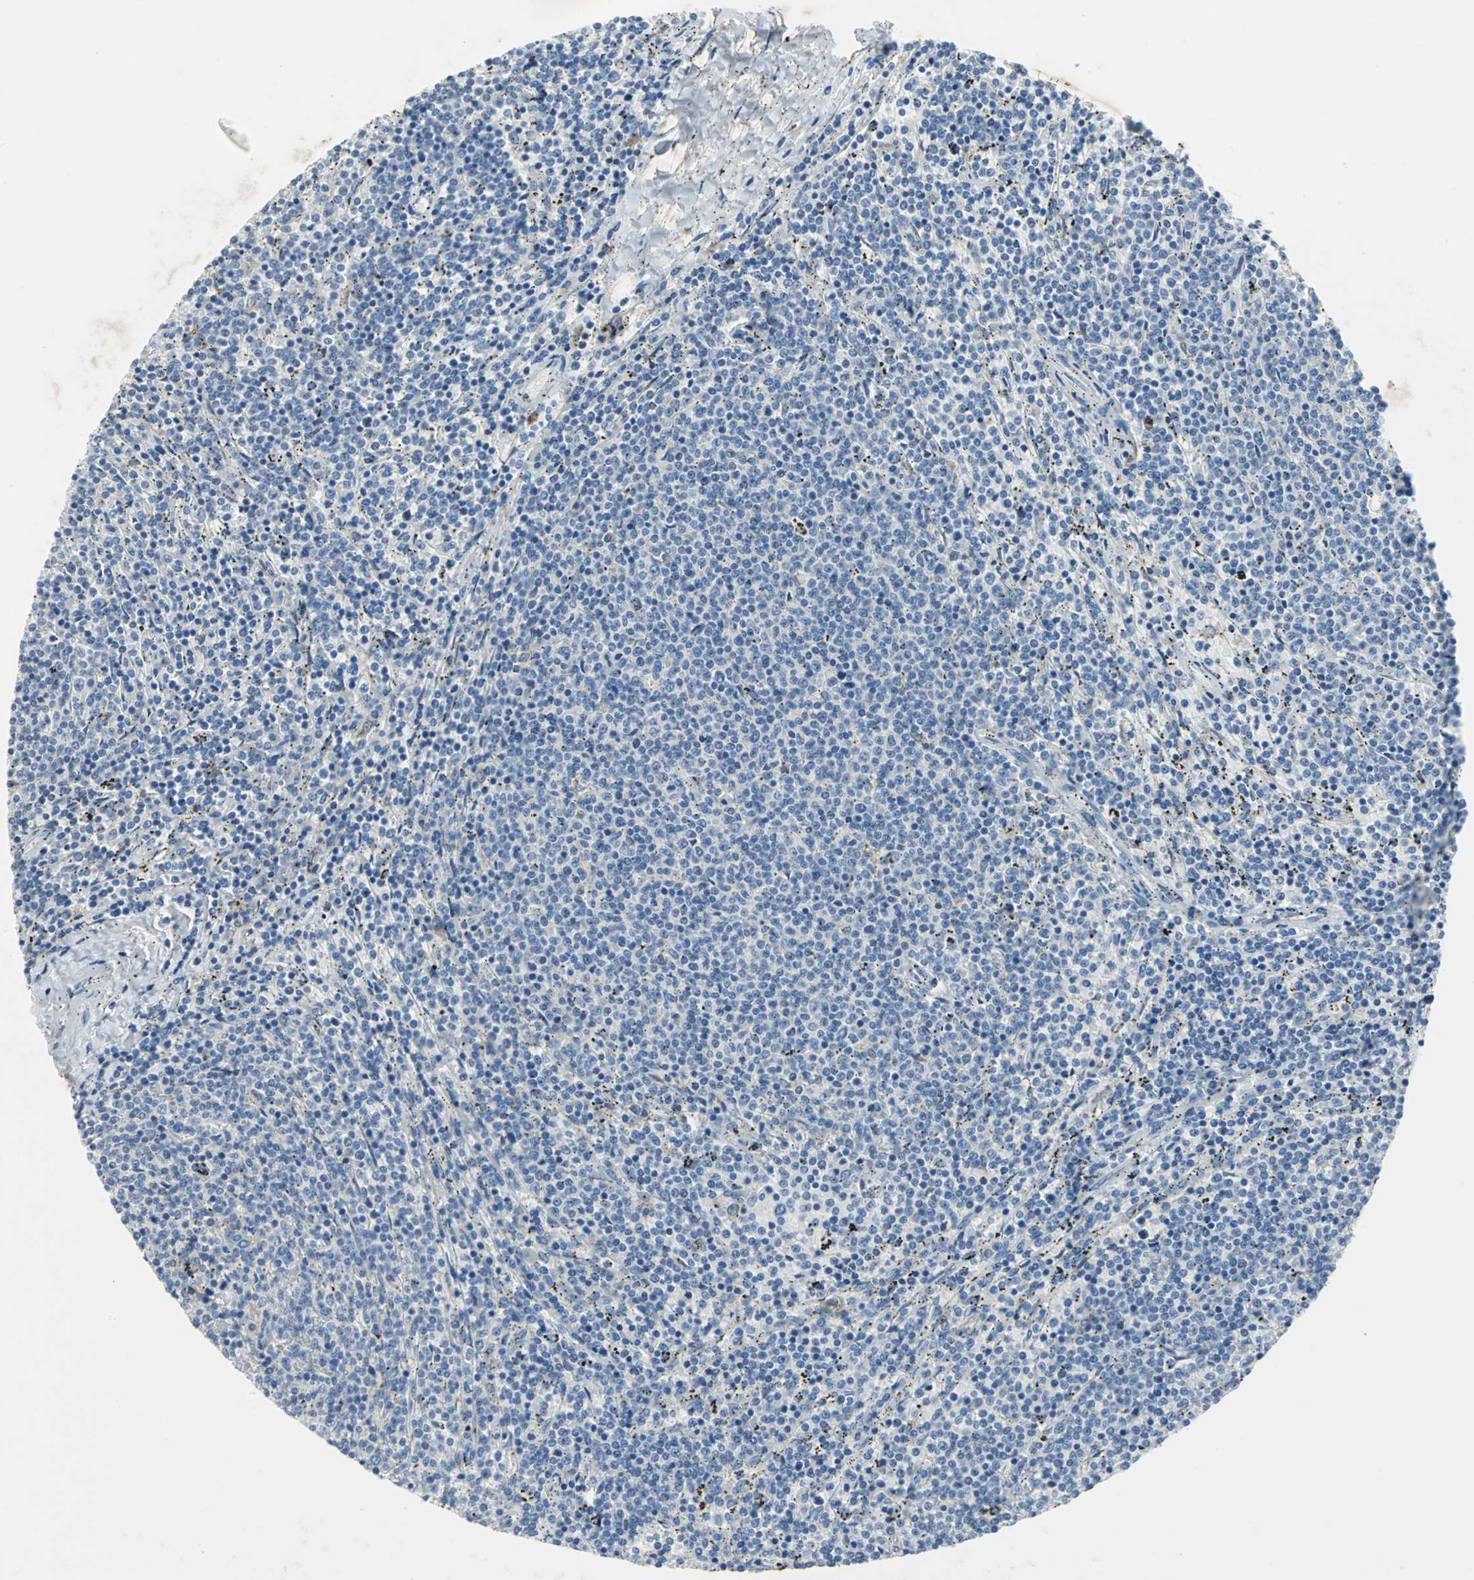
{"staining": {"intensity": "negative", "quantity": "none", "location": "none"}, "tissue": "lymphoma", "cell_type": "Tumor cells", "image_type": "cancer", "snomed": [{"axis": "morphology", "description": "Malignant lymphoma, non-Hodgkin's type, Low grade"}, {"axis": "topography", "description": "Spleen"}], "caption": "The immunohistochemistry (IHC) image has no significant staining in tumor cells of lymphoma tissue. (DAB immunohistochemistry (IHC), high magnification).", "gene": "PTGDS", "patient": {"sex": "female", "age": 50}}